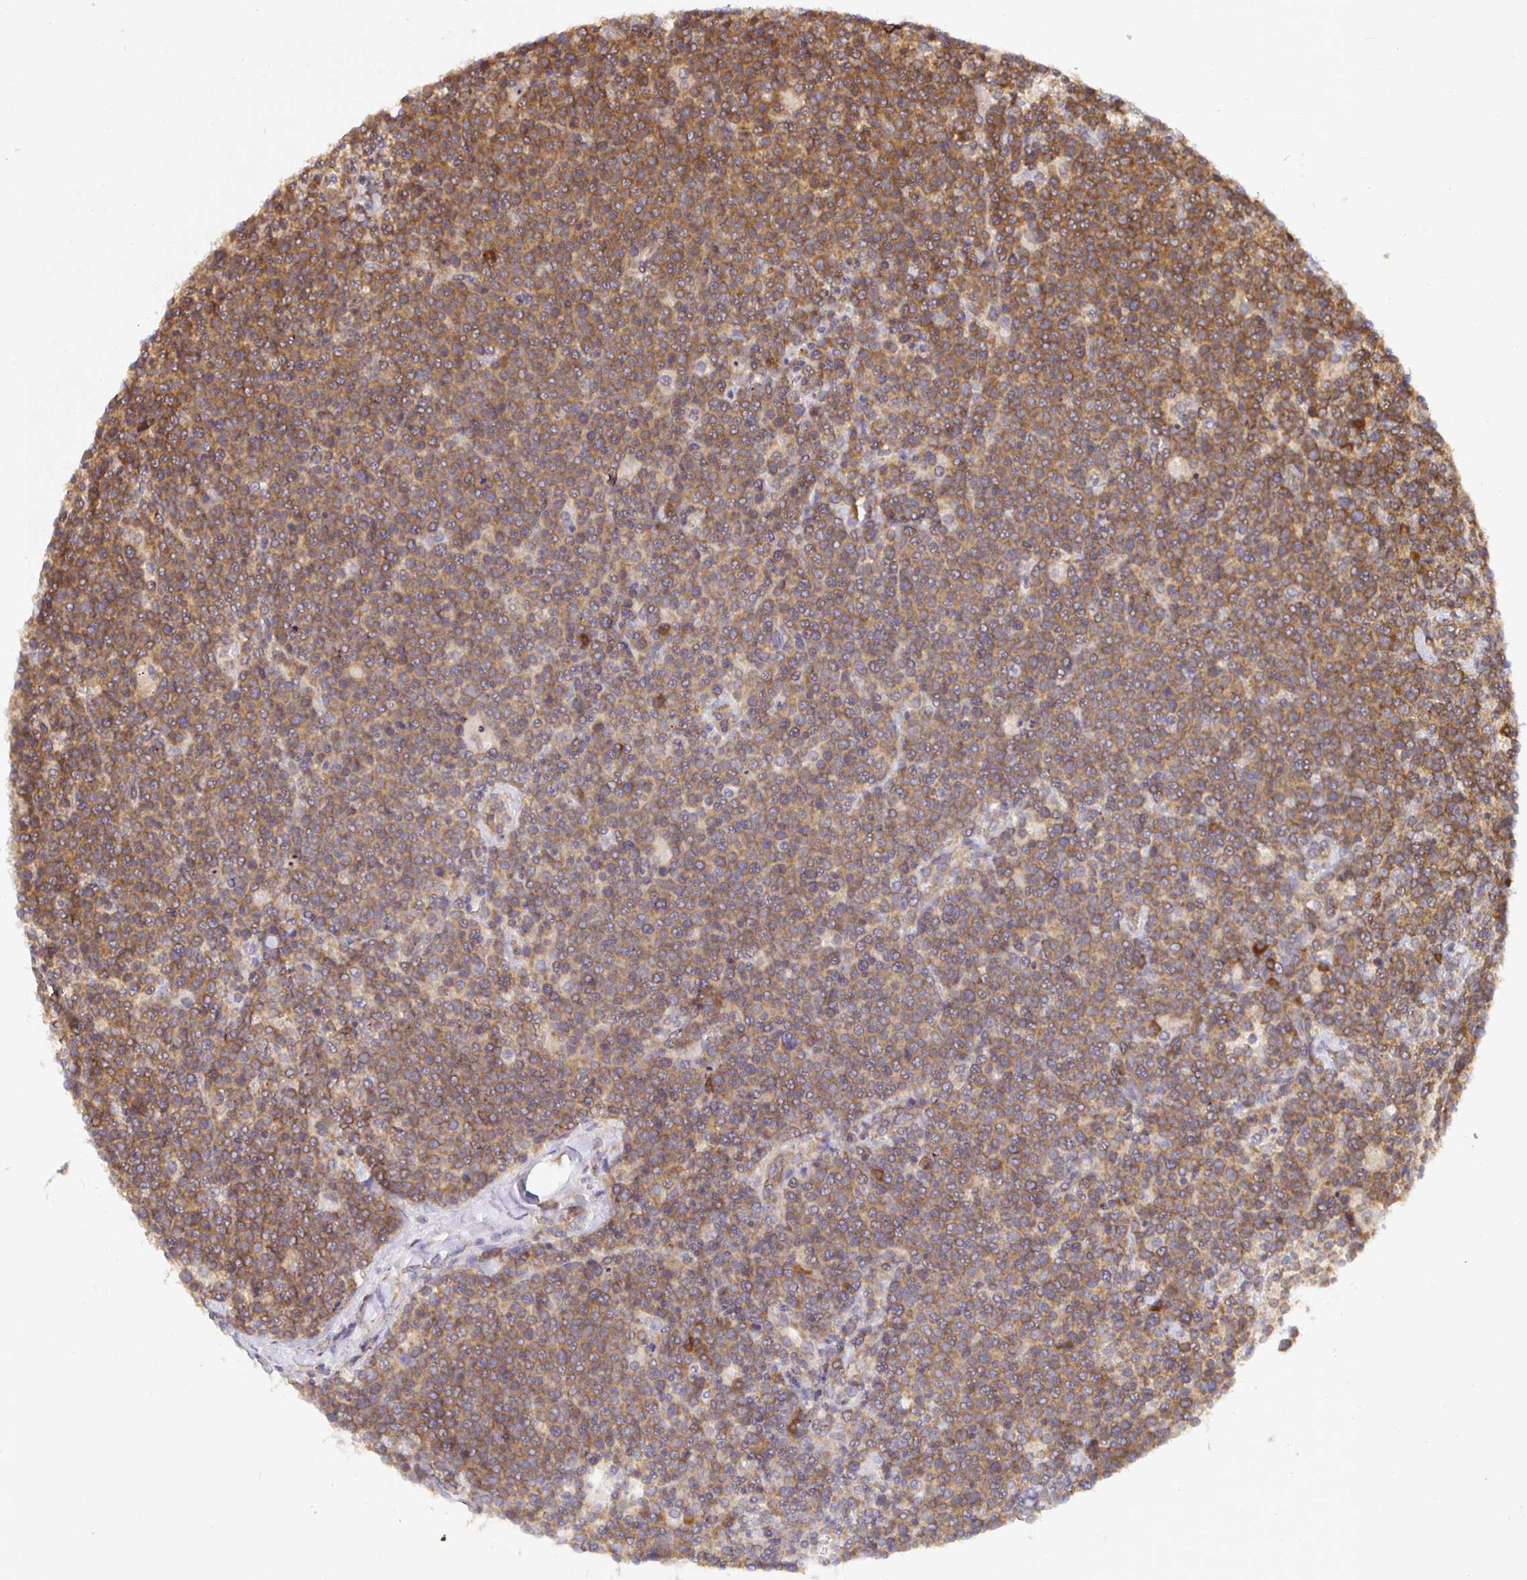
{"staining": {"intensity": "moderate", "quantity": ">75%", "location": "cytoplasmic/membranous"}, "tissue": "lymphoma", "cell_type": "Tumor cells", "image_type": "cancer", "snomed": [{"axis": "morphology", "description": "Malignant lymphoma, non-Hodgkin's type, High grade"}, {"axis": "topography", "description": "Lymph node"}], "caption": "Immunohistochemistry histopathology image of lymphoma stained for a protein (brown), which demonstrates medium levels of moderate cytoplasmic/membranous positivity in approximately >75% of tumor cells.", "gene": "IRAK1", "patient": {"sex": "male", "age": 61}}